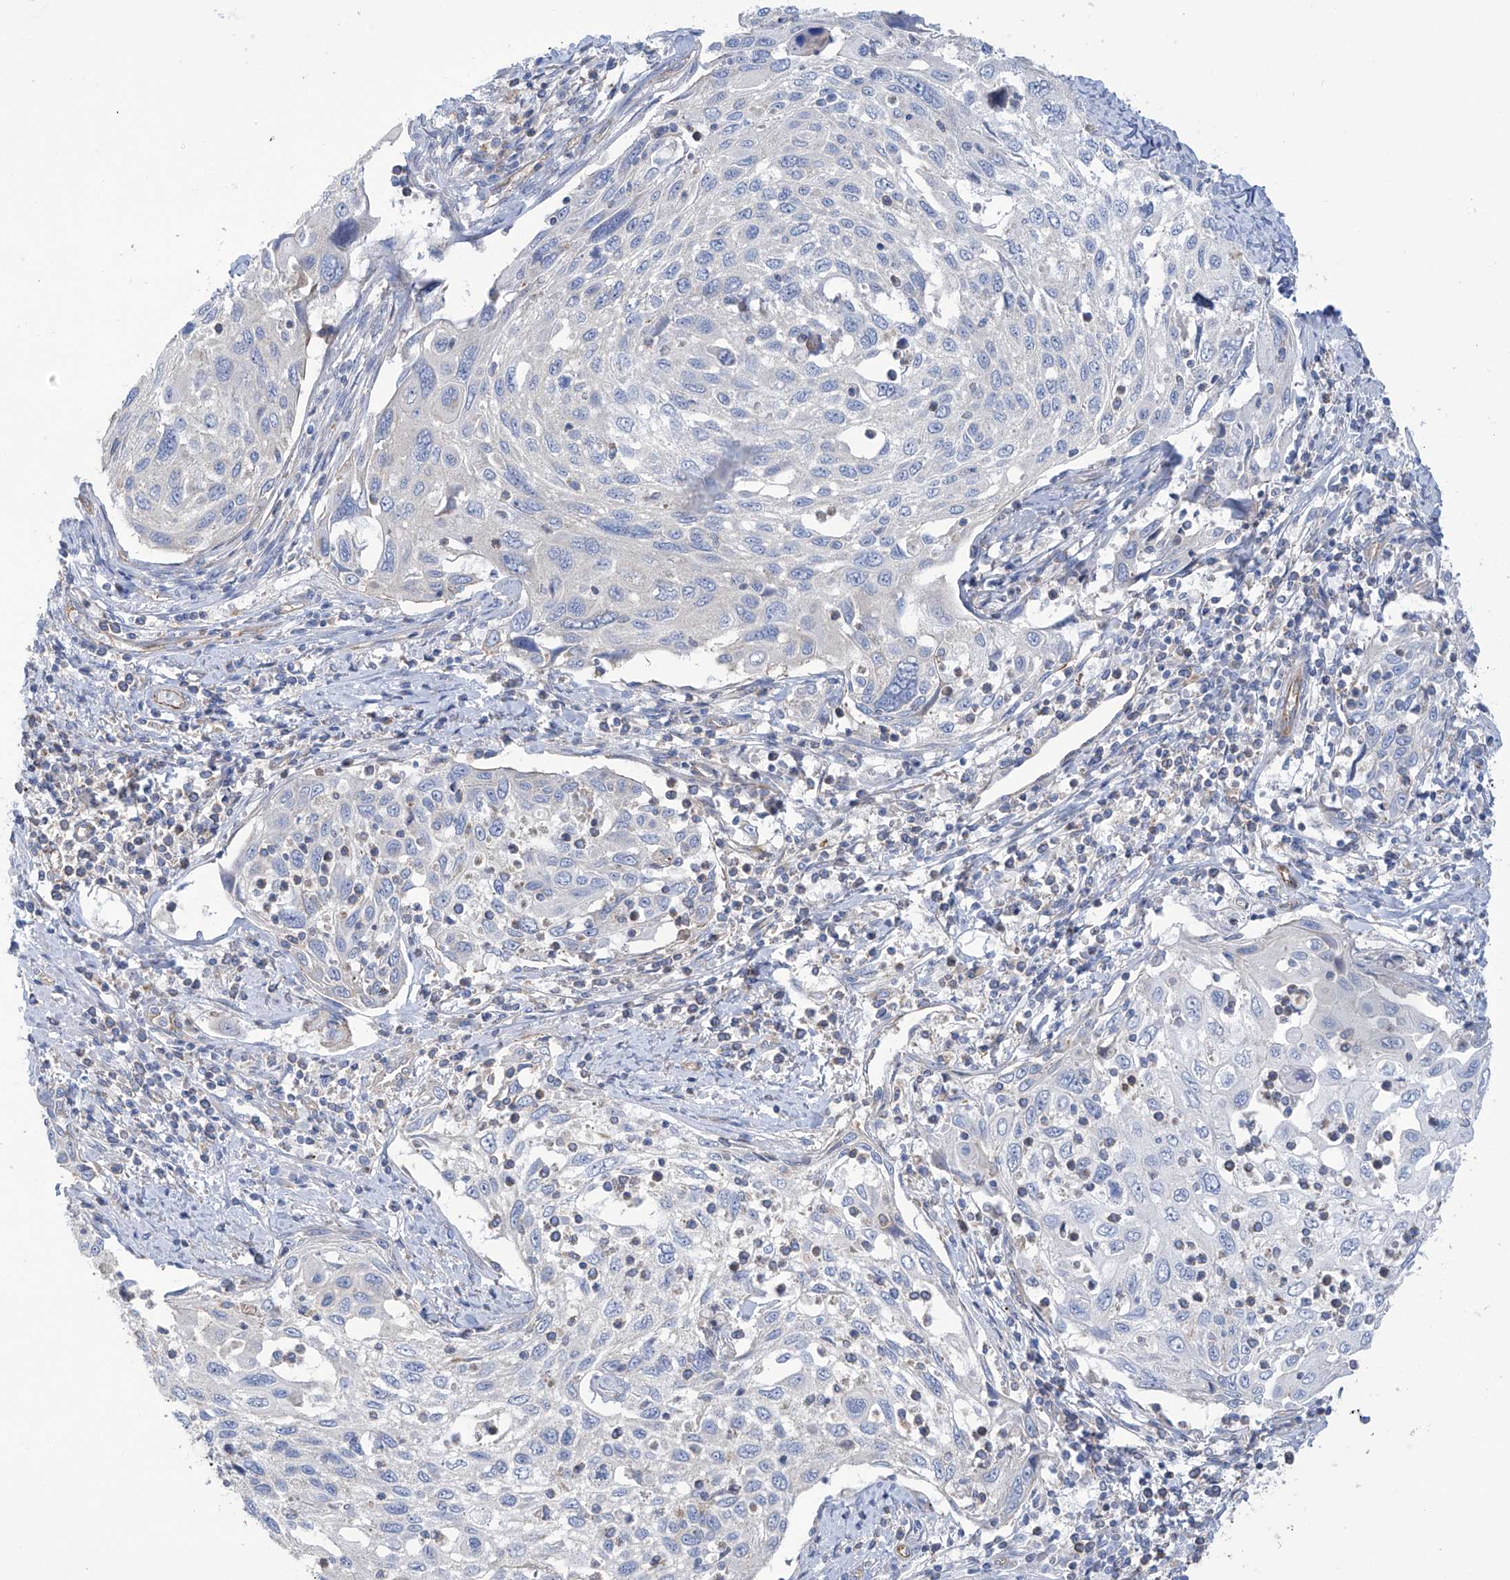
{"staining": {"intensity": "negative", "quantity": "none", "location": "none"}, "tissue": "cervical cancer", "cell_type": "Tumor cells", "image_type": "cancer", "snomed": [{"axis": "morphology", "description": "Squamous cell carcinoma, NOS"}, {"axis": "topography", "description": "Cervix"}], "caption": "Immunohistochemical staining of cervical cancer (squamous cell carcinoma) demonstrates no significant expression in tumor cells.", "gene": "TMEM209", "patient": {"sex": "female", "age": 70}}